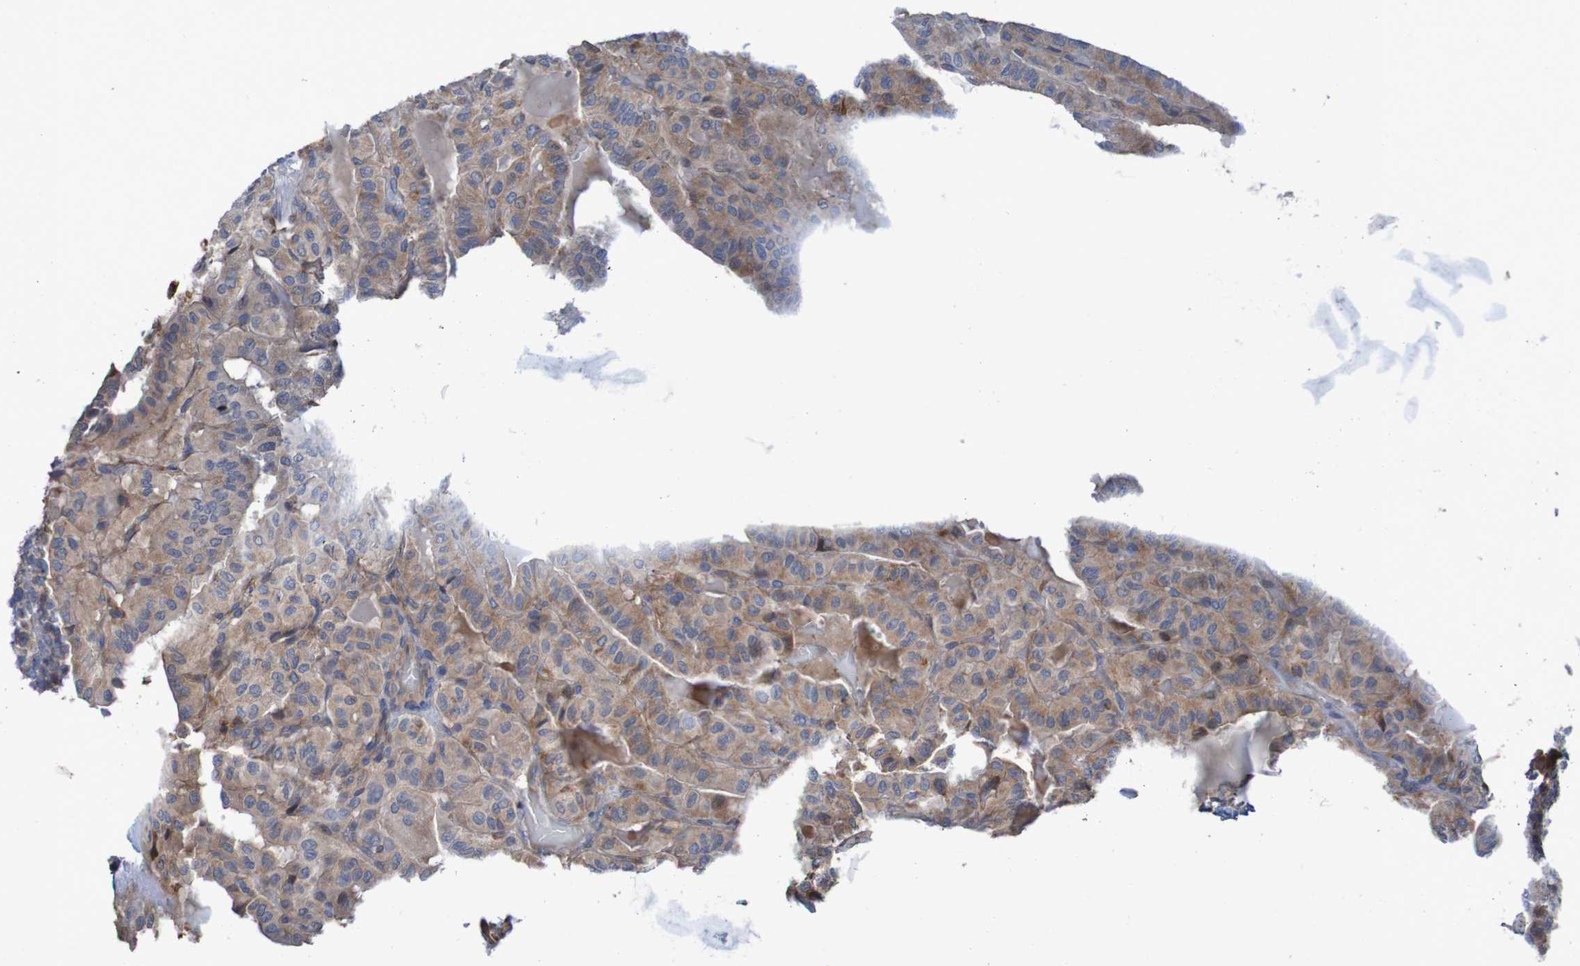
{"staining": {"intensity": "weak", "quantity": ">75%", "location": "cytoplasmic/membranous"}, "tissue": "thyroid cancer", "cell_type": "Tumor cells", "image_type": "cancer", "snomed": [{"axis": "morphology", "description": "Papillary adenocarcinoma, NOS"}, {"axis": "topography", "description": "Thyroid gland"}], "caption": "Protein staining of papillary adenocarcinoma (thyroid) tissue reveals weak cytoplasmic/membranous staining in approximately >75% of tumor cells.", "gene": "PDGFB", "patient": {"sex": "male", "age": 77}}